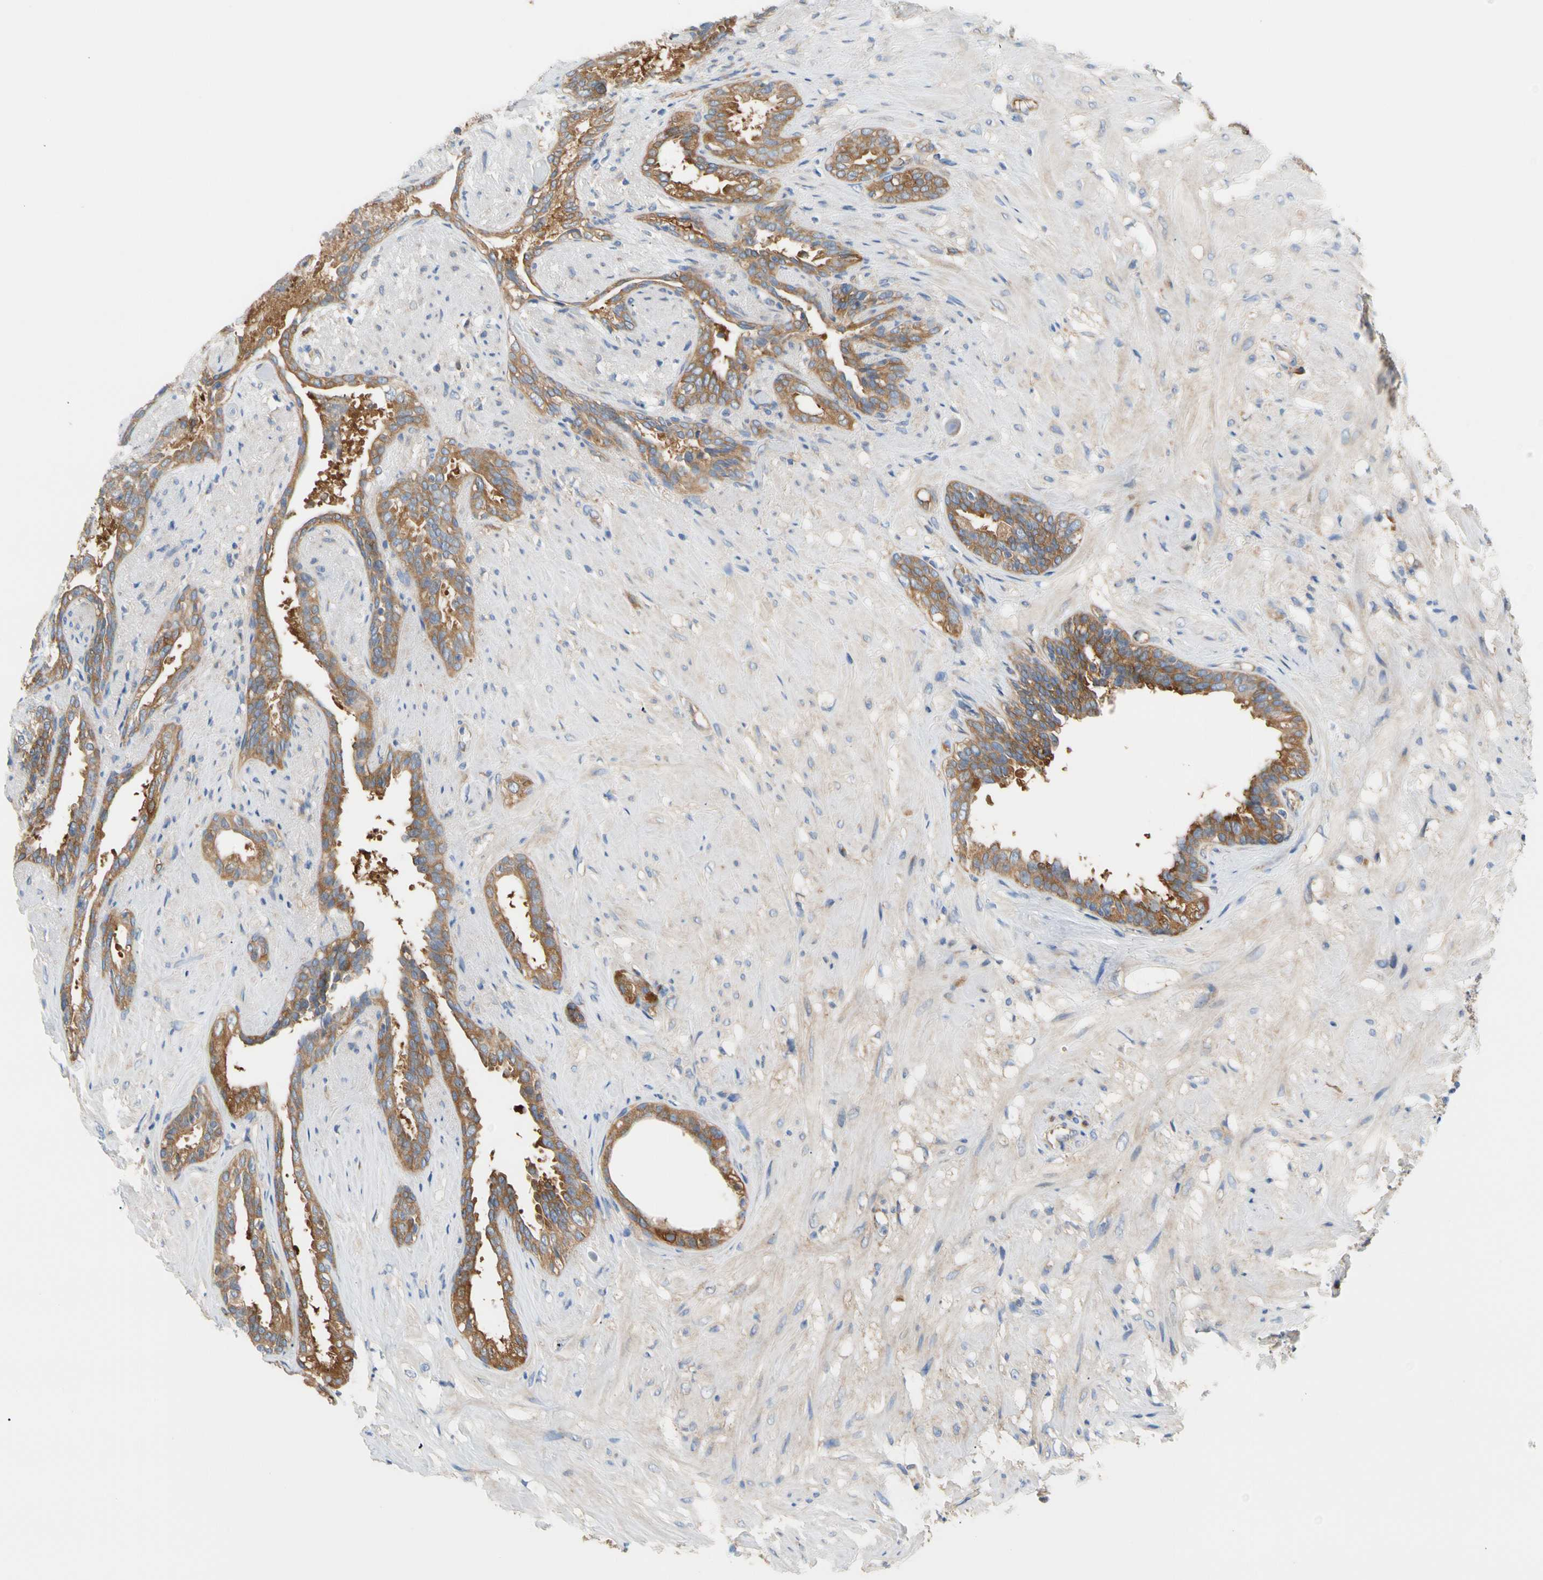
{"staining": {"intensity": "moderate", "quantity": ">75%", "location": "cytoplasmic/membranous"}, "tissue": "seminal vesicle", "cell_type": "Glandular cells", "image_type": "normal", "snomed": [{"axis": "morphology", "description": "Normal tissue, NOS"}, {"axis": "topography", "description": "Seminal veicle"}], "caption": "Immunohistochemical staining of unremarkable seminal vesicle shows moderate cytoplasmic/membranous protein positivity in approximately >75% of glandular cells. (DAB IHC with brightfield microscopy, high magnification).", "gene": "GPHN", "patient": {"sex": "male", "age": 61}}